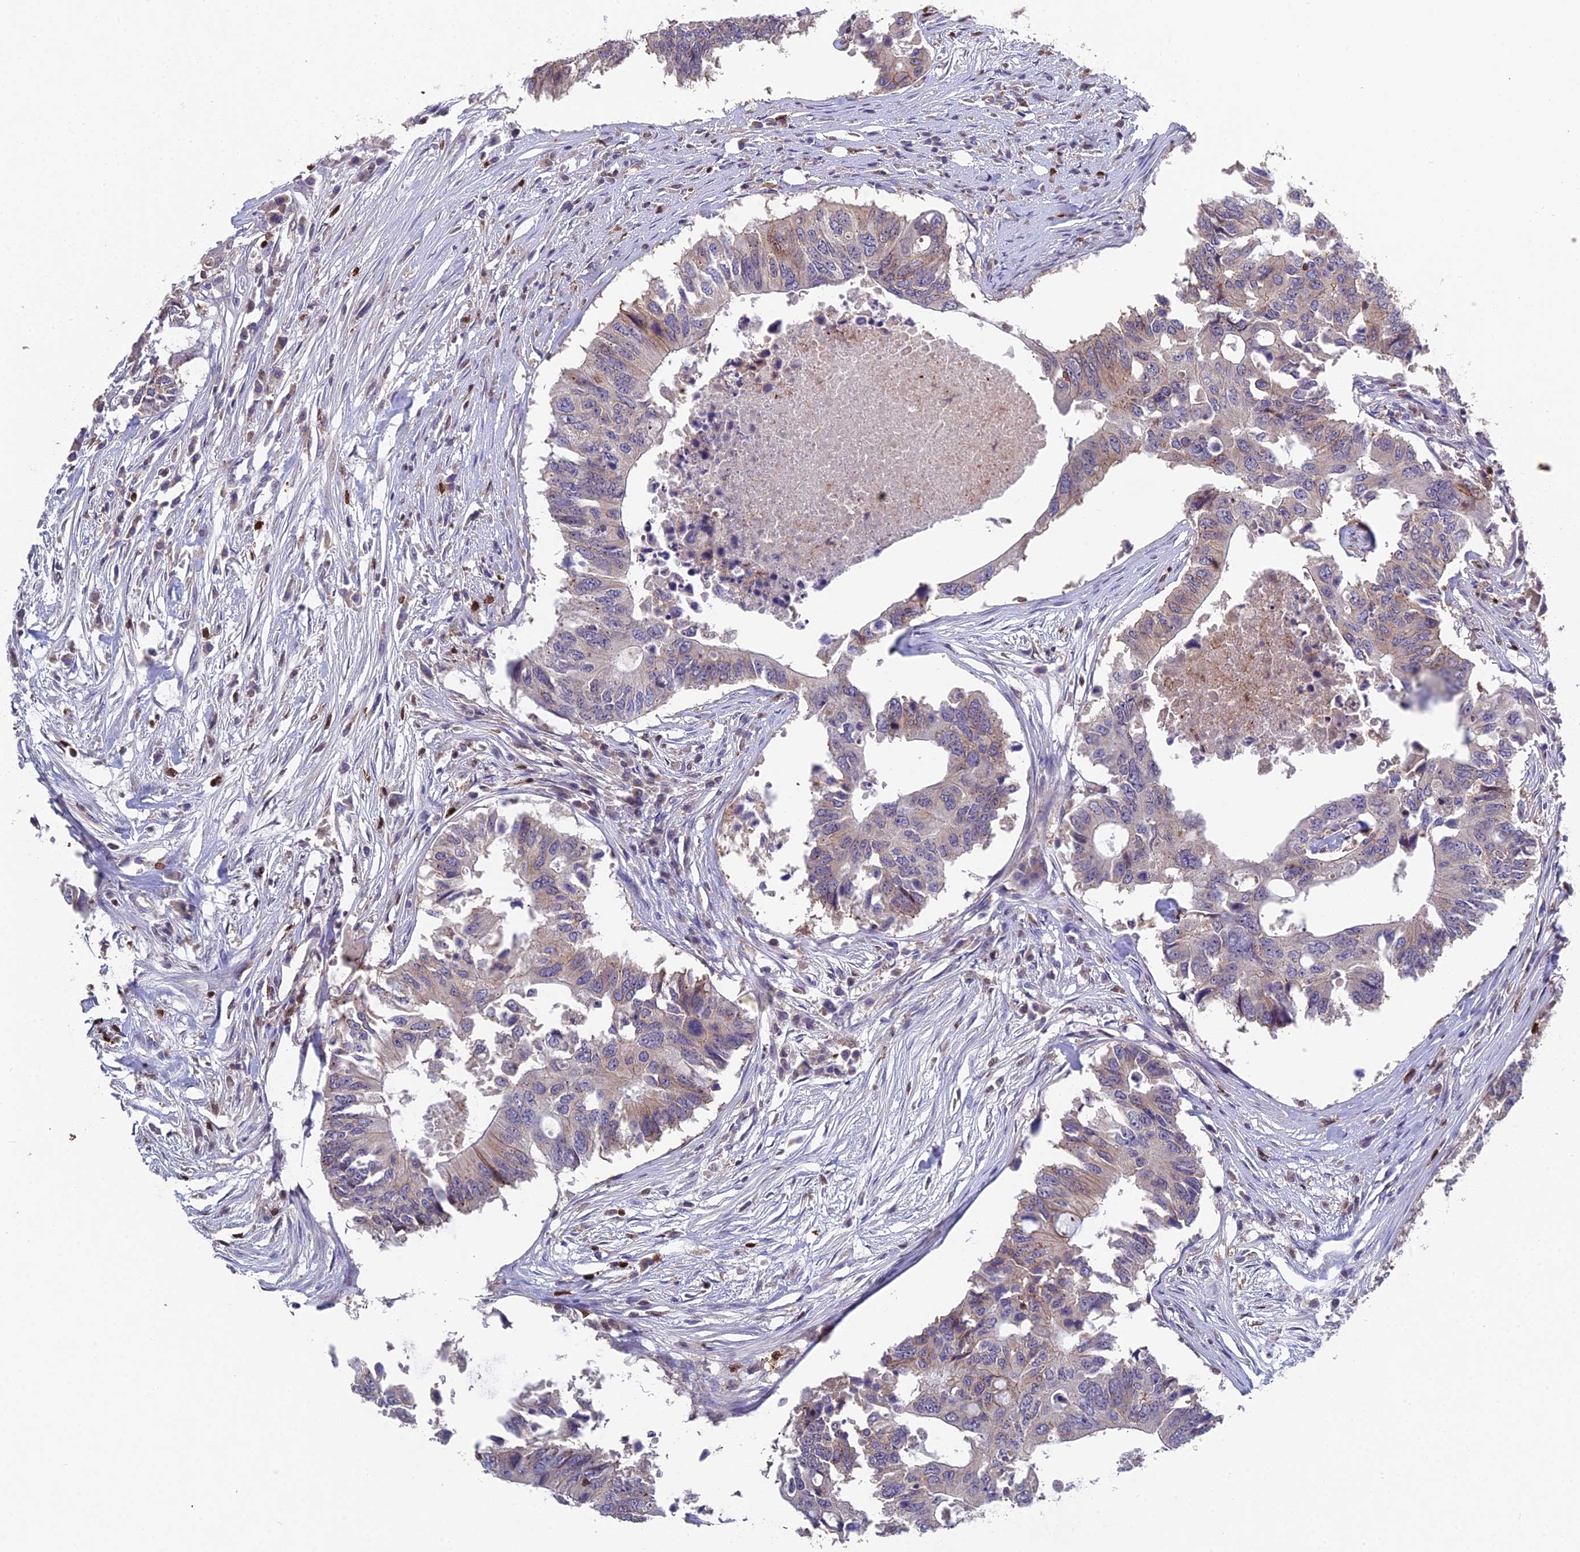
{"staining": {"intensity": "weak", "quantity": "<25%", "location": "cytoplasmic/membranous"}, "tissue": "colorectal cancer", "cell_type": "Tumor cells", "image_type": "cancer", "snomed": [{"axis": "morphology", "description": "Adenocarcinoma, NOS"}, {"axis": "topography", "description": "Colon"}], "caption": "Tumor cells are negative for brown protein staining in colorectal cancer.", "gene": "GALK2", "patient": {"sex": "male", "age": 71}}